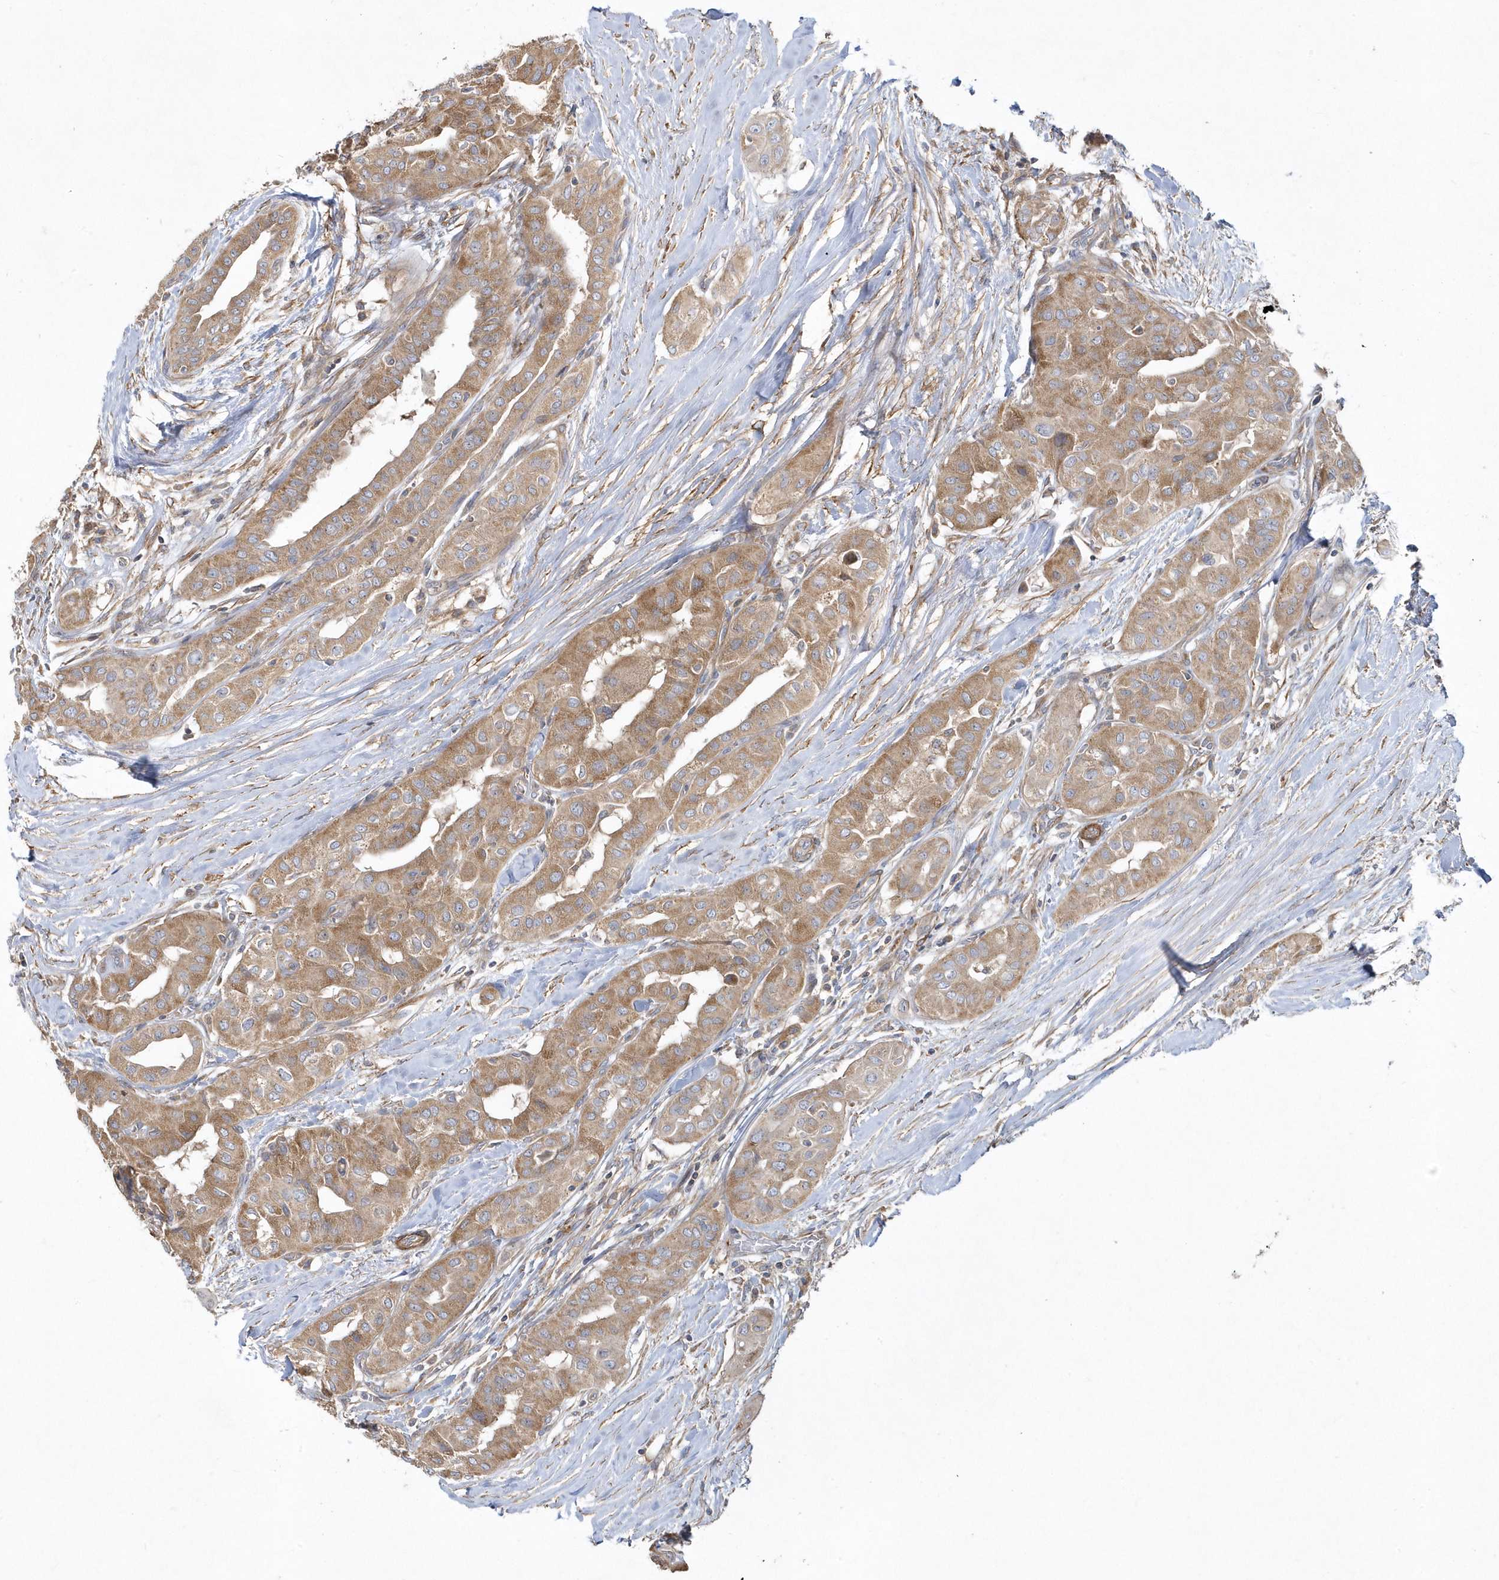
{"staining": {"intensity": "moderate", "quantity": ">75%", "location": "cytoplasmic/membranous"}, "tissue": "thyroid cancer", "cell_type": "Tumor cells", "image_type": "cancer", "snomed": [{"axis": "morphology", "description": "Papillary adenocarcinoma, NOS"}, {"axis": "topography", "description": "Thyroid gland"}], "caption": "Papillary adenocarcinoma (thyroid) stained with a protein marker demonstrates moderate staining in tumor cells.", "gene": "LEXM", "patient": {"sex": "female", "age": 59}}